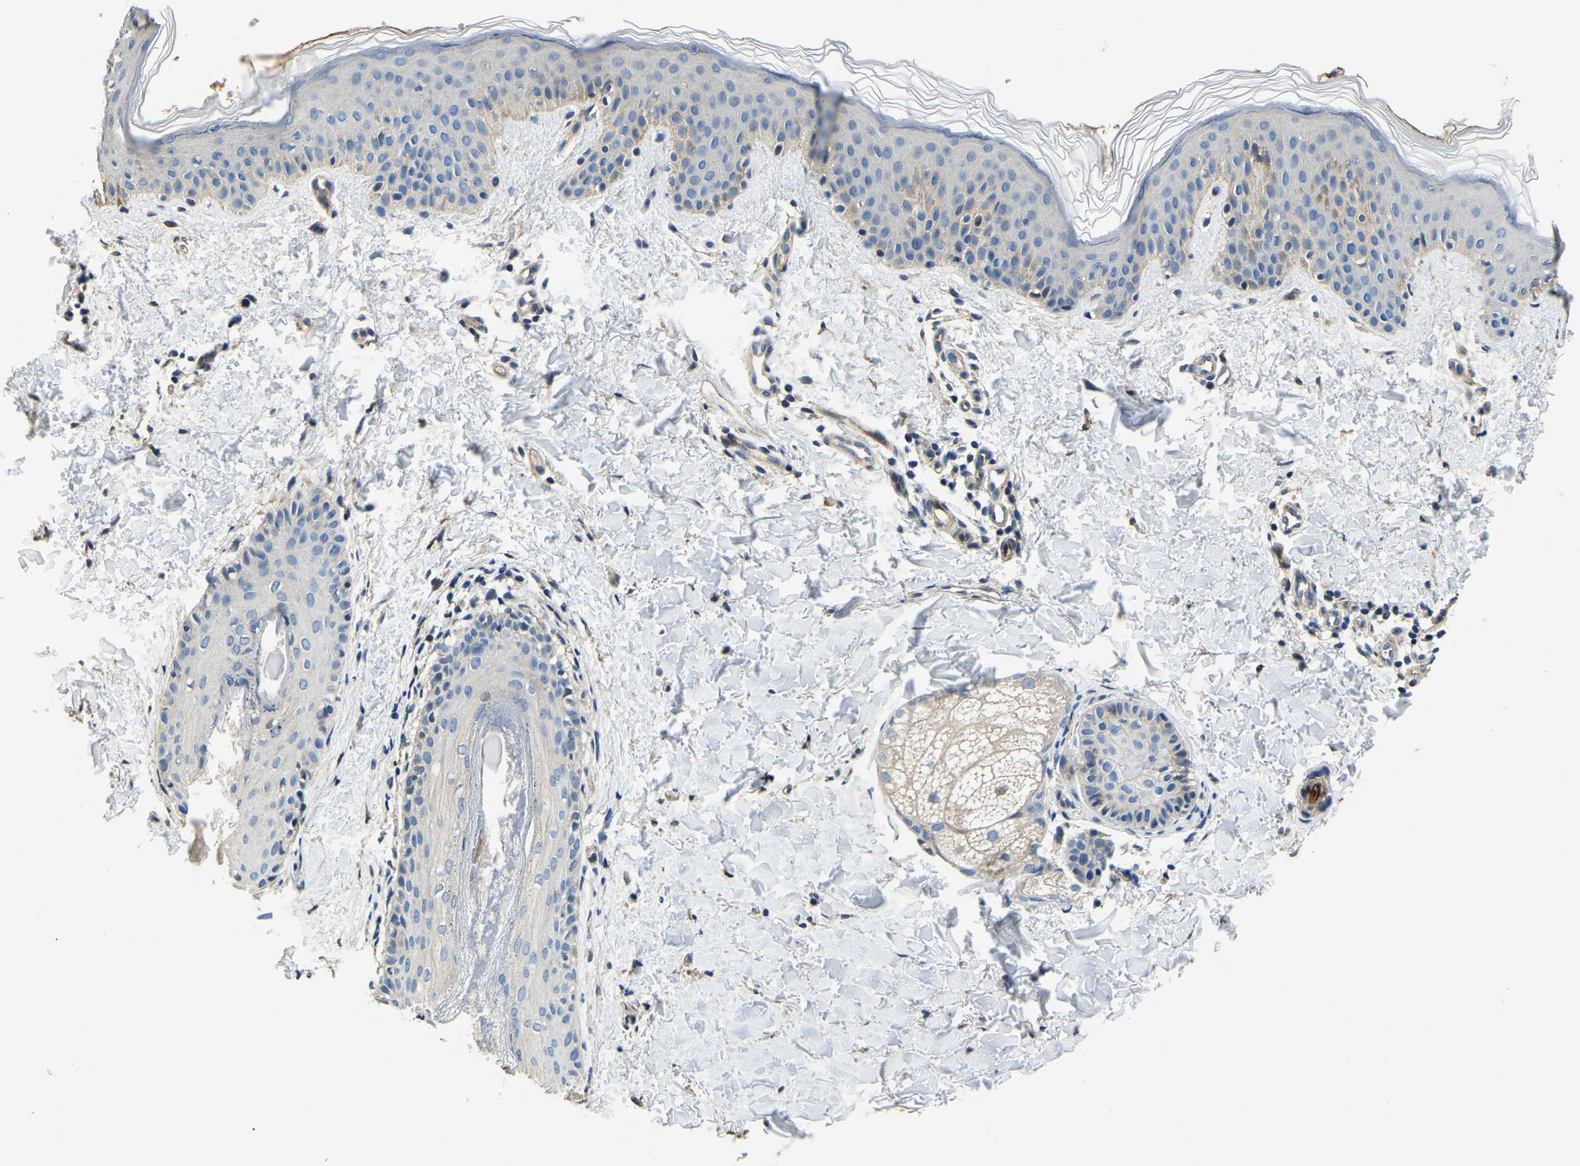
{"staining": {"intensity": "weak", "quantity": ">75%", "location": "cytoplasmic/membranous"}, "tissue": "skin", "cell_type": "Fibroblasts", "image_type": "normal", "snomed": [{"axis": "morphology", "description": "Normal tissue, NOS"}, {"axis": "topography", "description": "Skin"}], "caption": "Brown immunohistochemical staining in benign human skin demonstrates weak cytoplasmic/membranous positivity in approximately >75% of fibroblasts. (IHC, brightfield microscopy, high magnification).", "gene": "RNF39", "patient": {"sex": "male", "age": 40}}